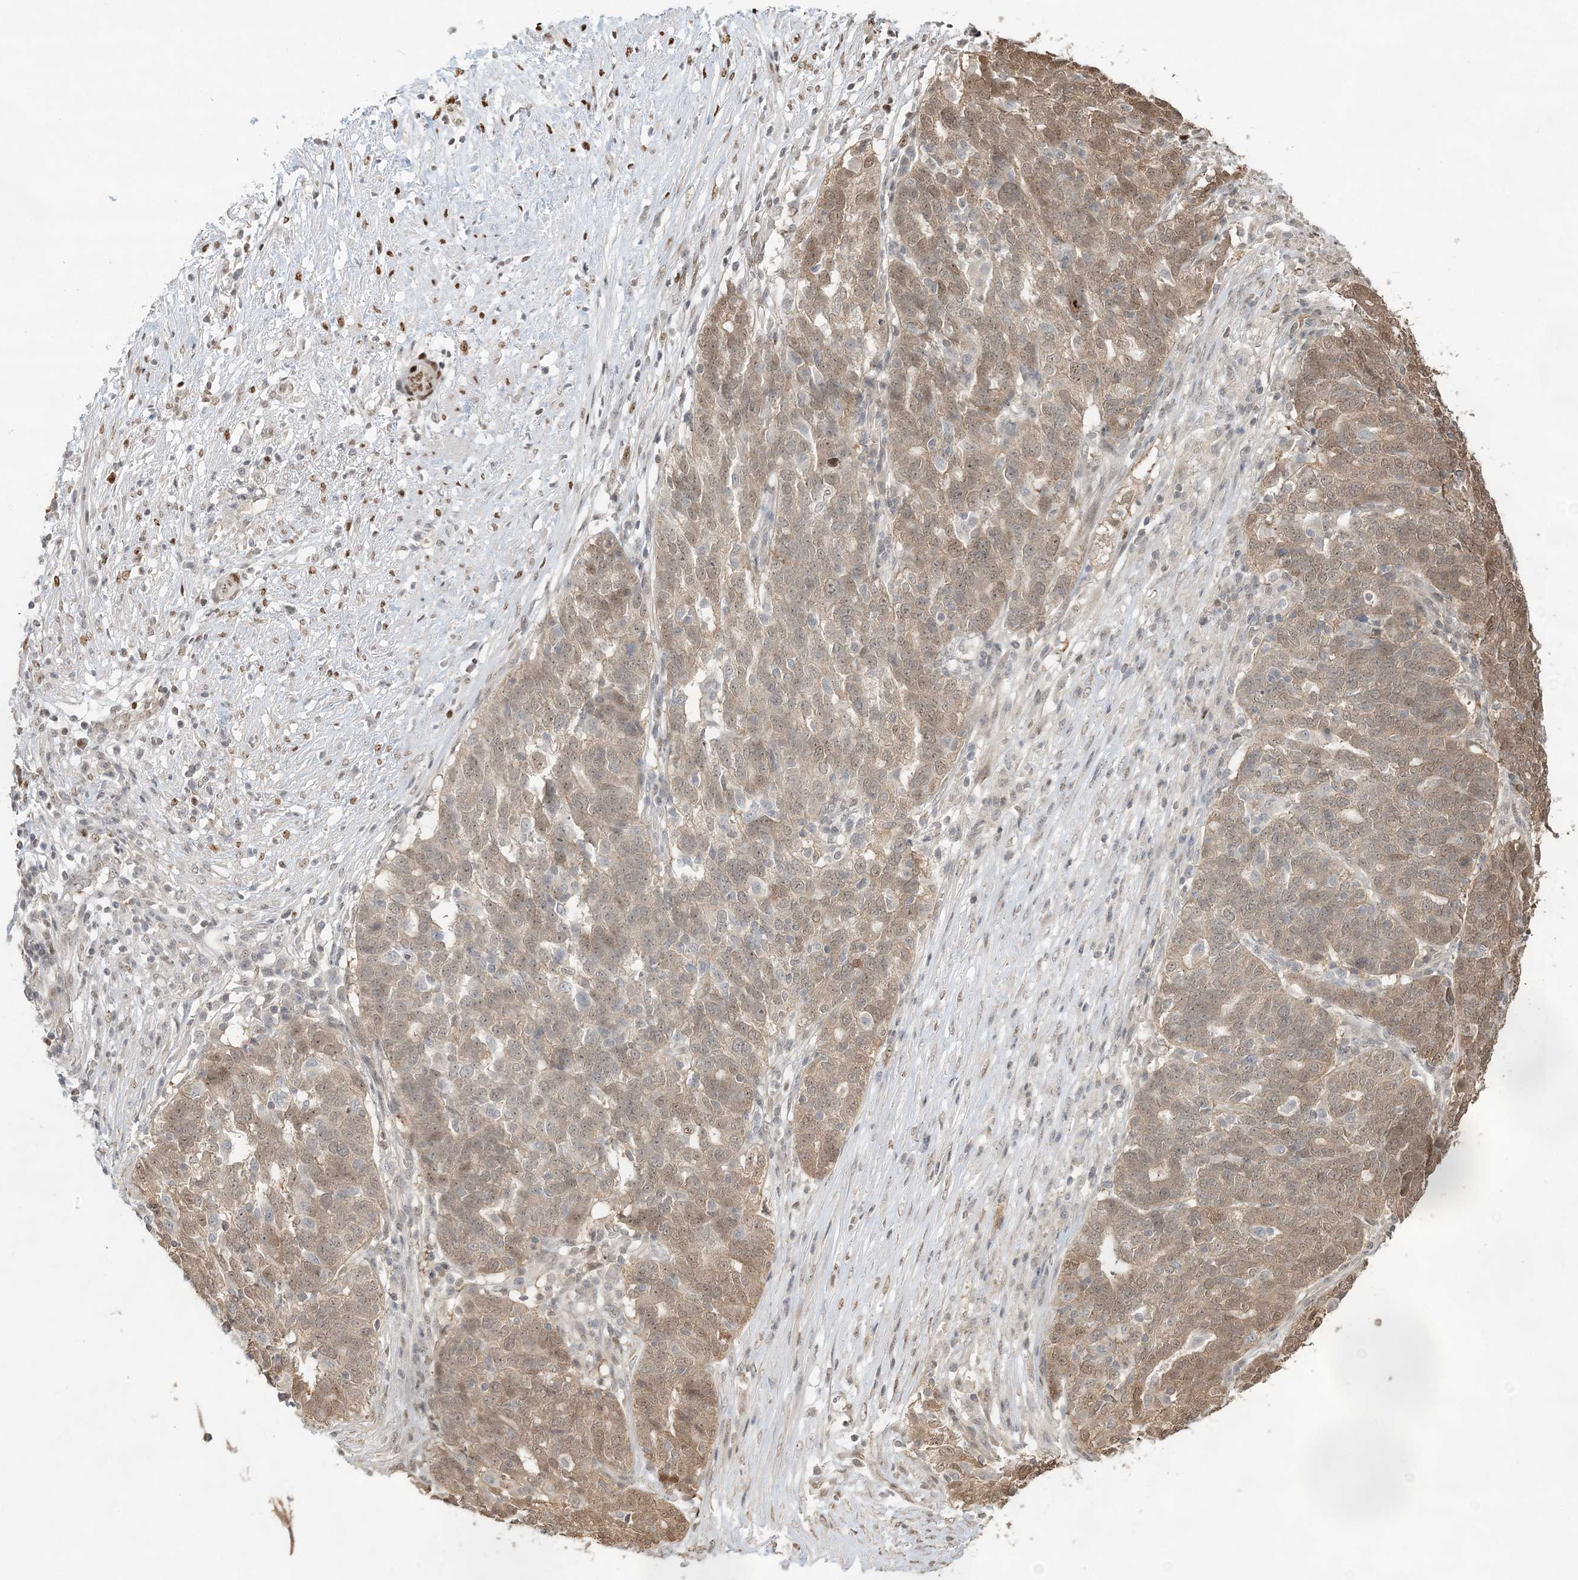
{"staining": {"intensity": "moderate", "quantity": ">75%", "location": "cytoplasmic/membranous,nuclear"}, "tissue": "ovarian cancer", "cell_type": "Tumor cells", "image_type": "cancer", "snomed": [{"axis": "morphology", "description": "Cystadenocarcinoma, serous, NOS"}, {"axis": "topography", "description": "Ovary"}], "caption": "Ovarian cancer was stained to show a protein in brown. There is medium levels of moderate cytoplasmic/membranous and nuclear expression in about >75% of tumor cells.", "gene": "SUMO2", "patient": {"sex": "female", "age": 59}}